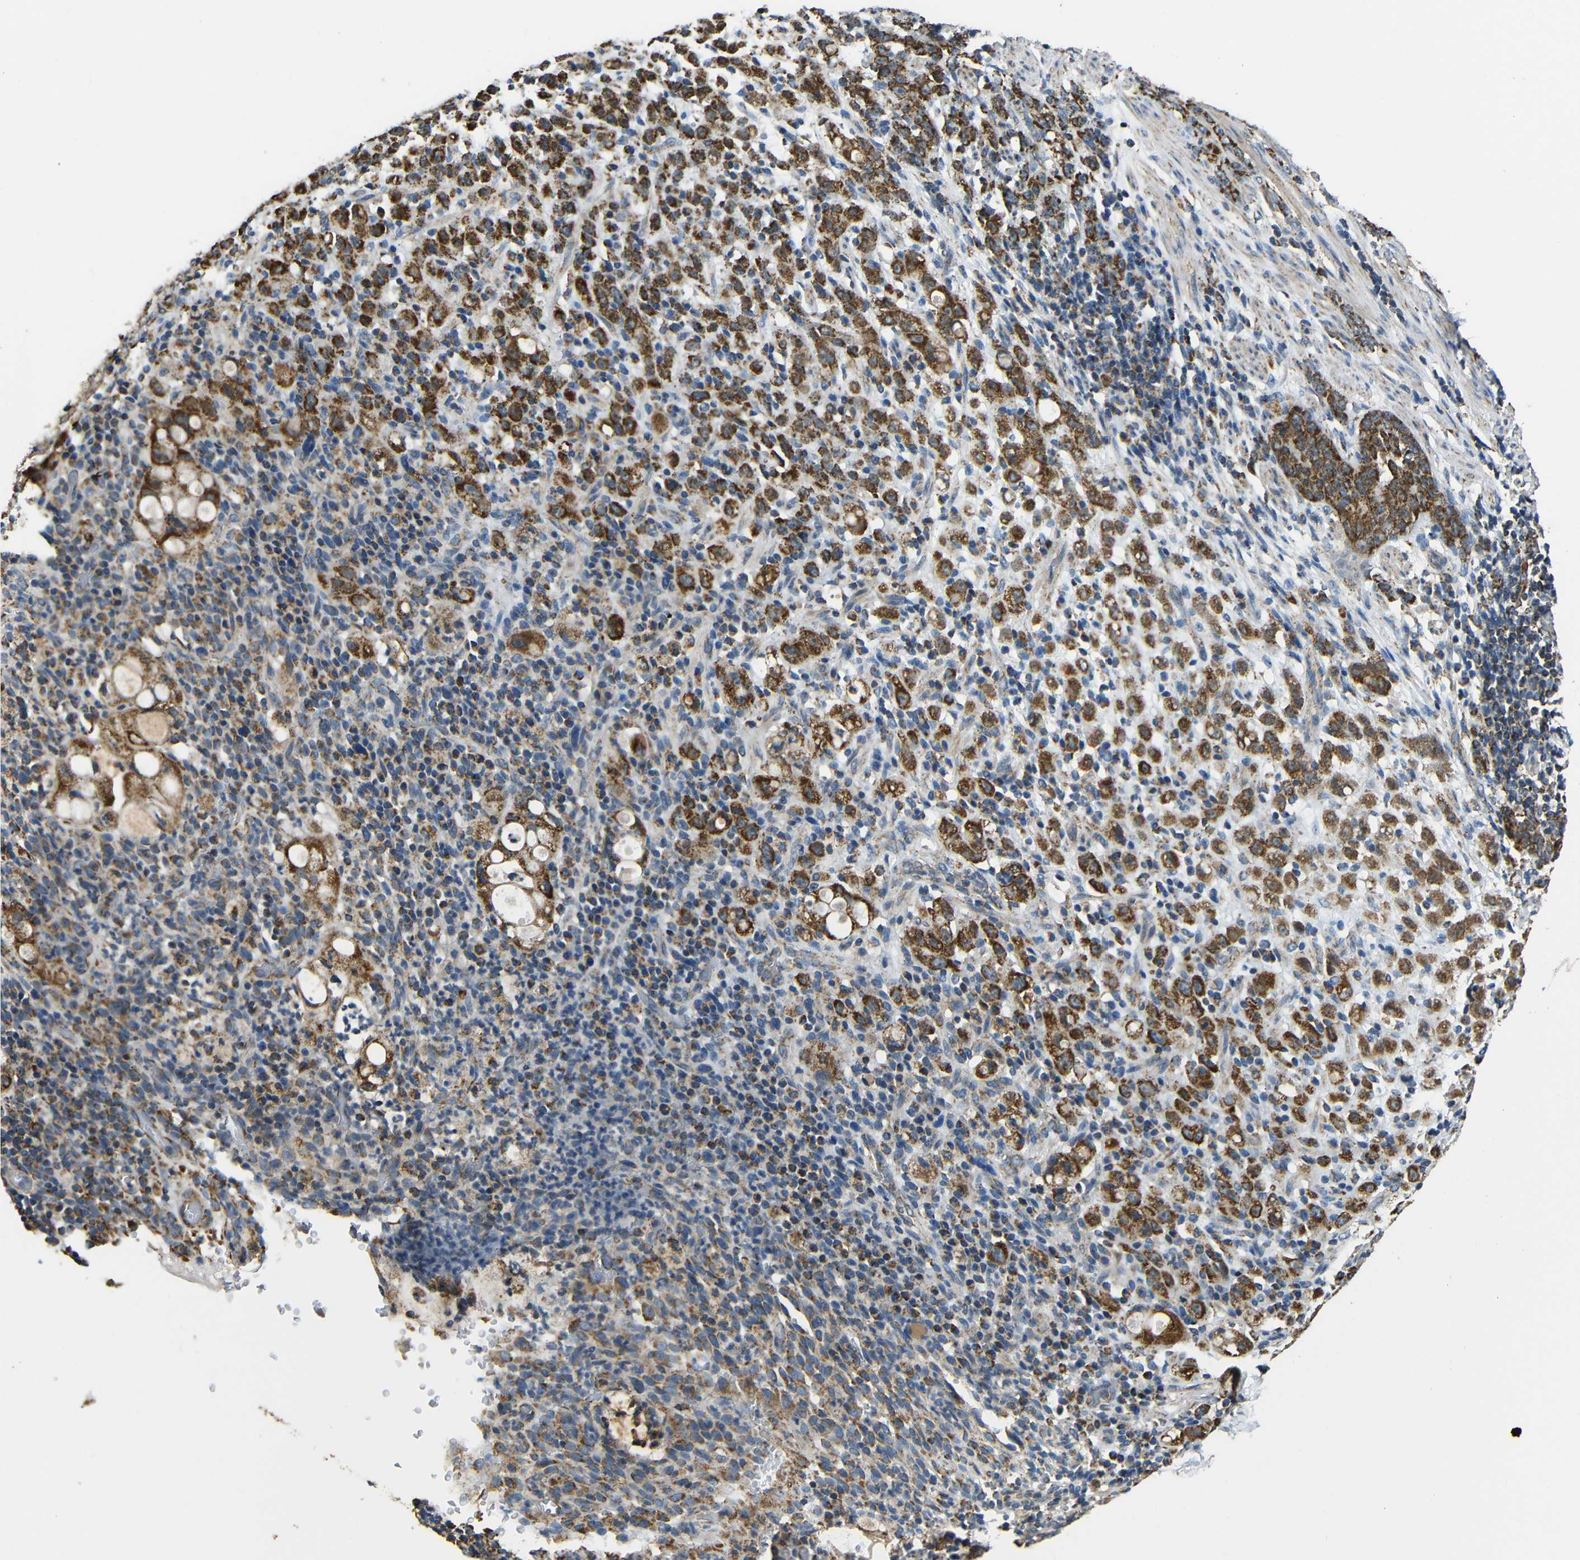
{"staining": {"intensity": "moderate", "quantity": ">75%", "location": "cytoplasmic/membranous"}, "tissue": "stomach cancer", "cell_type": "Tumor cells", "image_type": "cancer", "snomed": [{"axis": "morphology", "description": "Adenocarcinoma, NOS"}, {"axis": "topography", "description": "Stomach, lower"}], "caption": "The histopathology image reveals a brown stain indicating the presence of a protein in the cytoplasmic/membranous of tumor cells in stomach cancer (adenocarcinoma).", "gene": "NR3C2", "patient": {"sex": "male", "age": 88}}